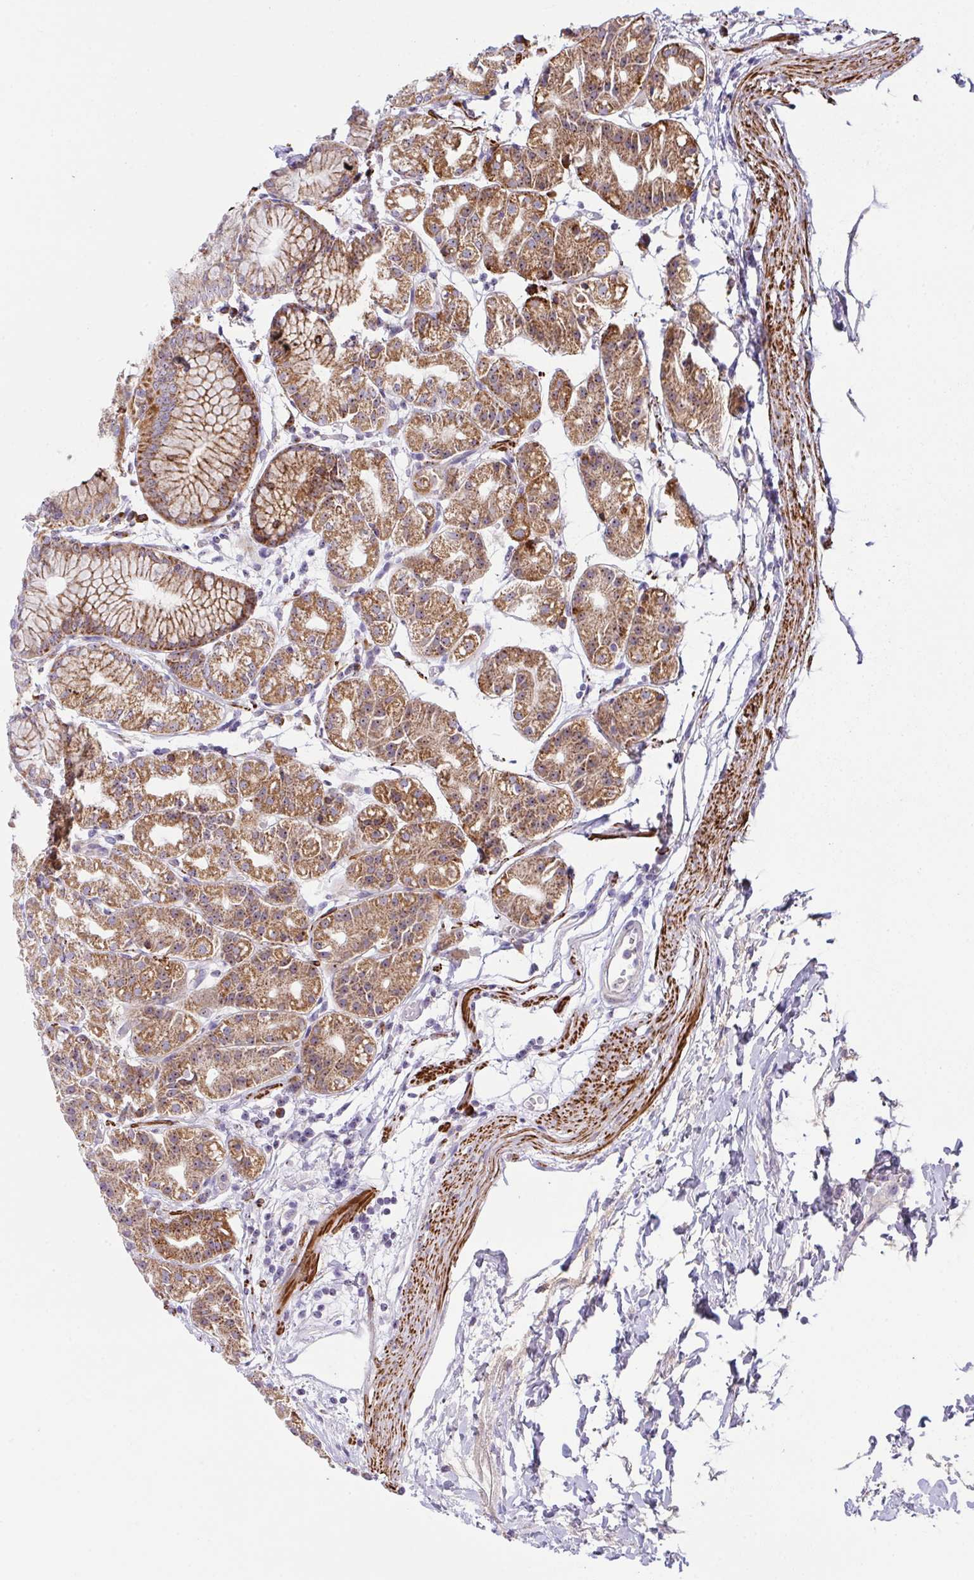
{"staining": {"intensity": "strong", "quantity": ">75%", "location": "cytoplasmic/membranous"}, "tissue": "stomach", "cell_type": "Glandular cells", "image_type": "normal", "snomed": [{"axis": "morphology", "description": "Normal tissue, NOS"}, {"axis": "topography", "description": "Stomach"}], "caption": "High-magnification brightfield microscopy of normal stomach stained with DAB (3,3'-diaminobenzidine) (brown) and counterstained with hematoxylin (blue). glandular cells exhibit strong cytoplasmic/membranous positivity is present in approximately>75% of cells.", "gene": "CHDH", "patient": {"sex": "female", "age": 57}}